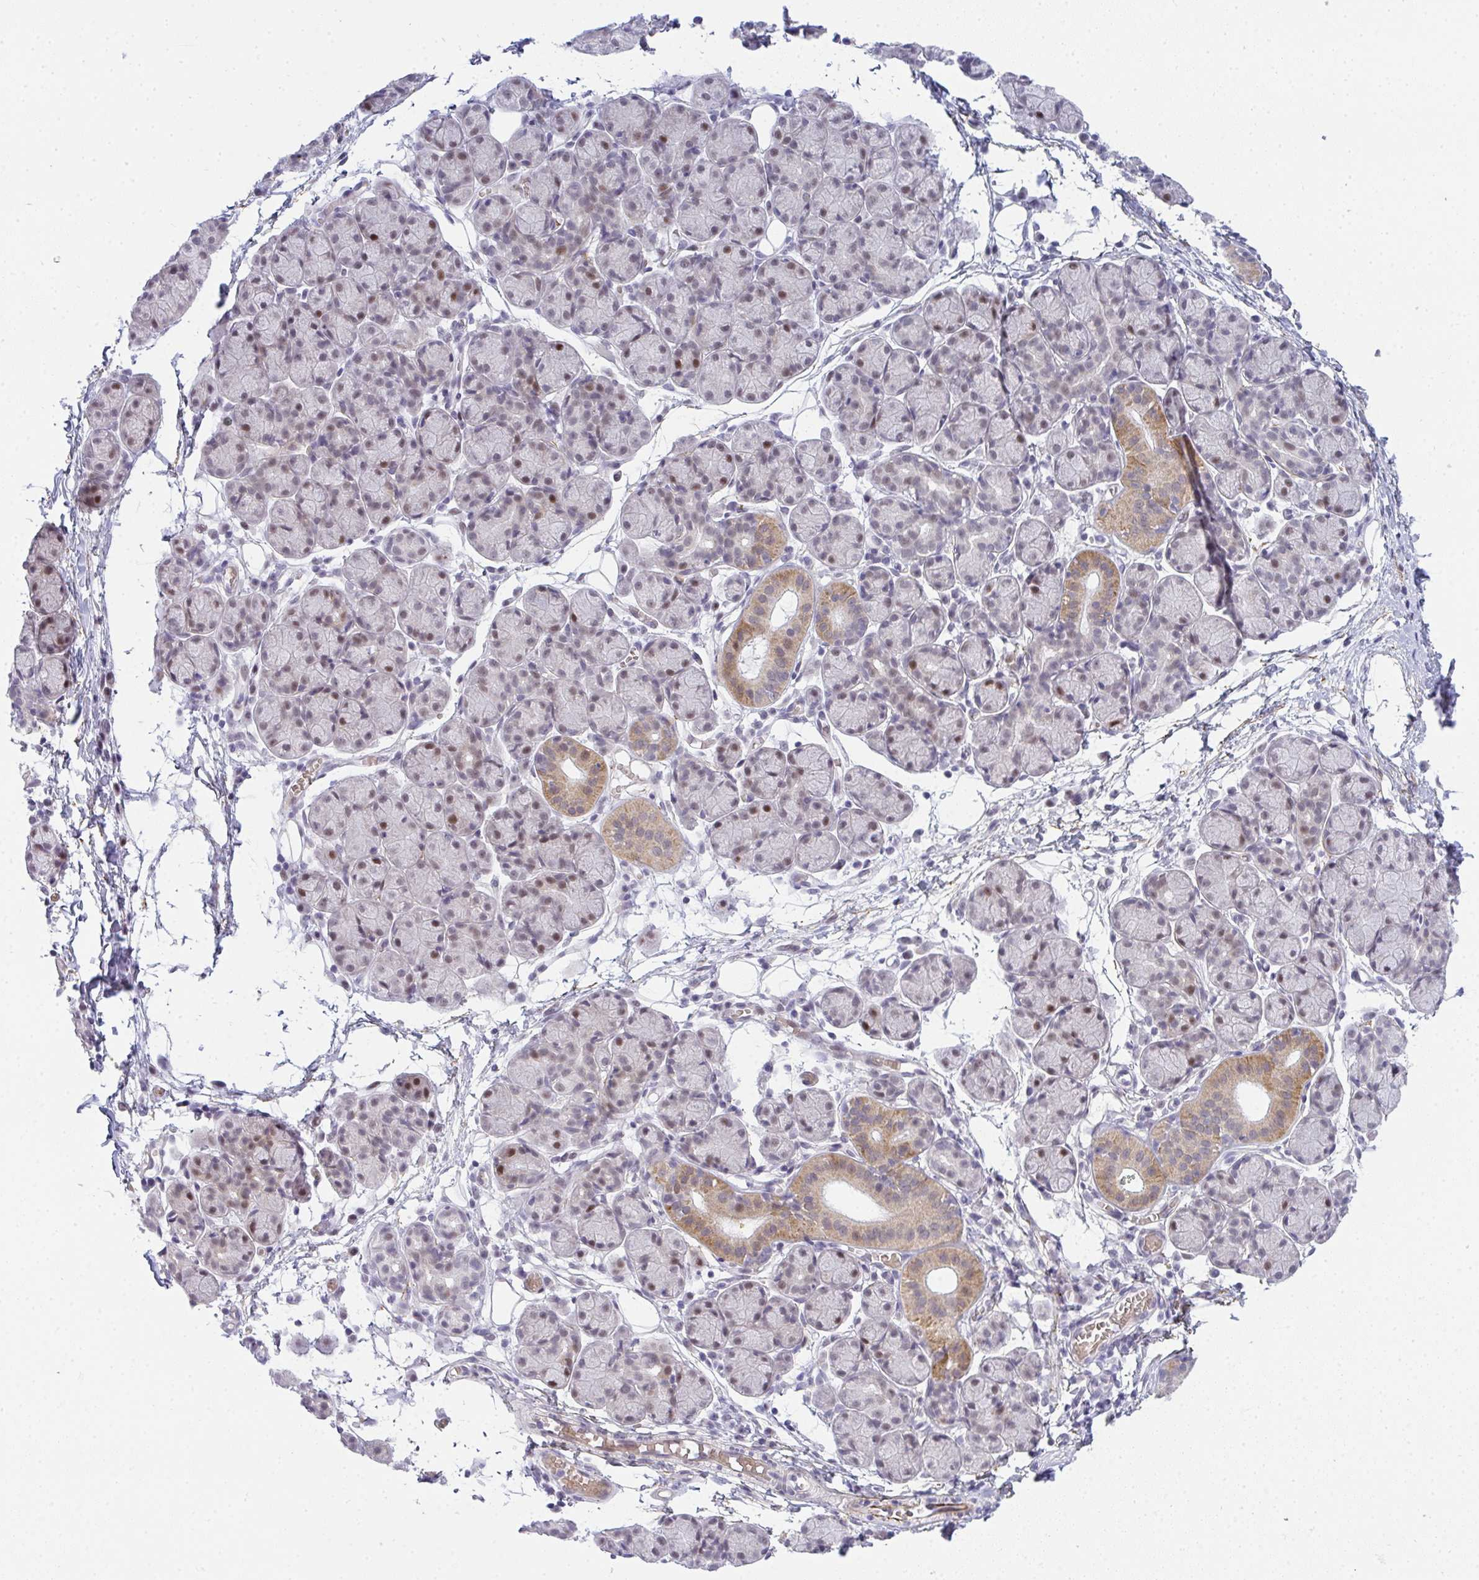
{"staining": {"intensity": "moderate", "quantity": "25%-75%", "location": "cytoplasmic/membranous,nuclear"}, "tissue": "salivary gland", "cell_type": "Glandular cells", "image_type": "normal", "snomed": [{"axis": "morphology", "description": "Normal tissue, NOS"}, {"axis": "morphology", "description": "Inflammation, NOS"}, {"axis": "topography", "description": "Lymph node"}, {"axis": "topography", "description": "Salivary gland"}], "caption": "Salivary gland stained with DAB IHC reveals medium levels of moderate cytoplasmic/membranous,nuclear staining in about 25%-75% of glandular cells.", "gene": "TNMD", "patient": {"sex": "male", "age": 3}}